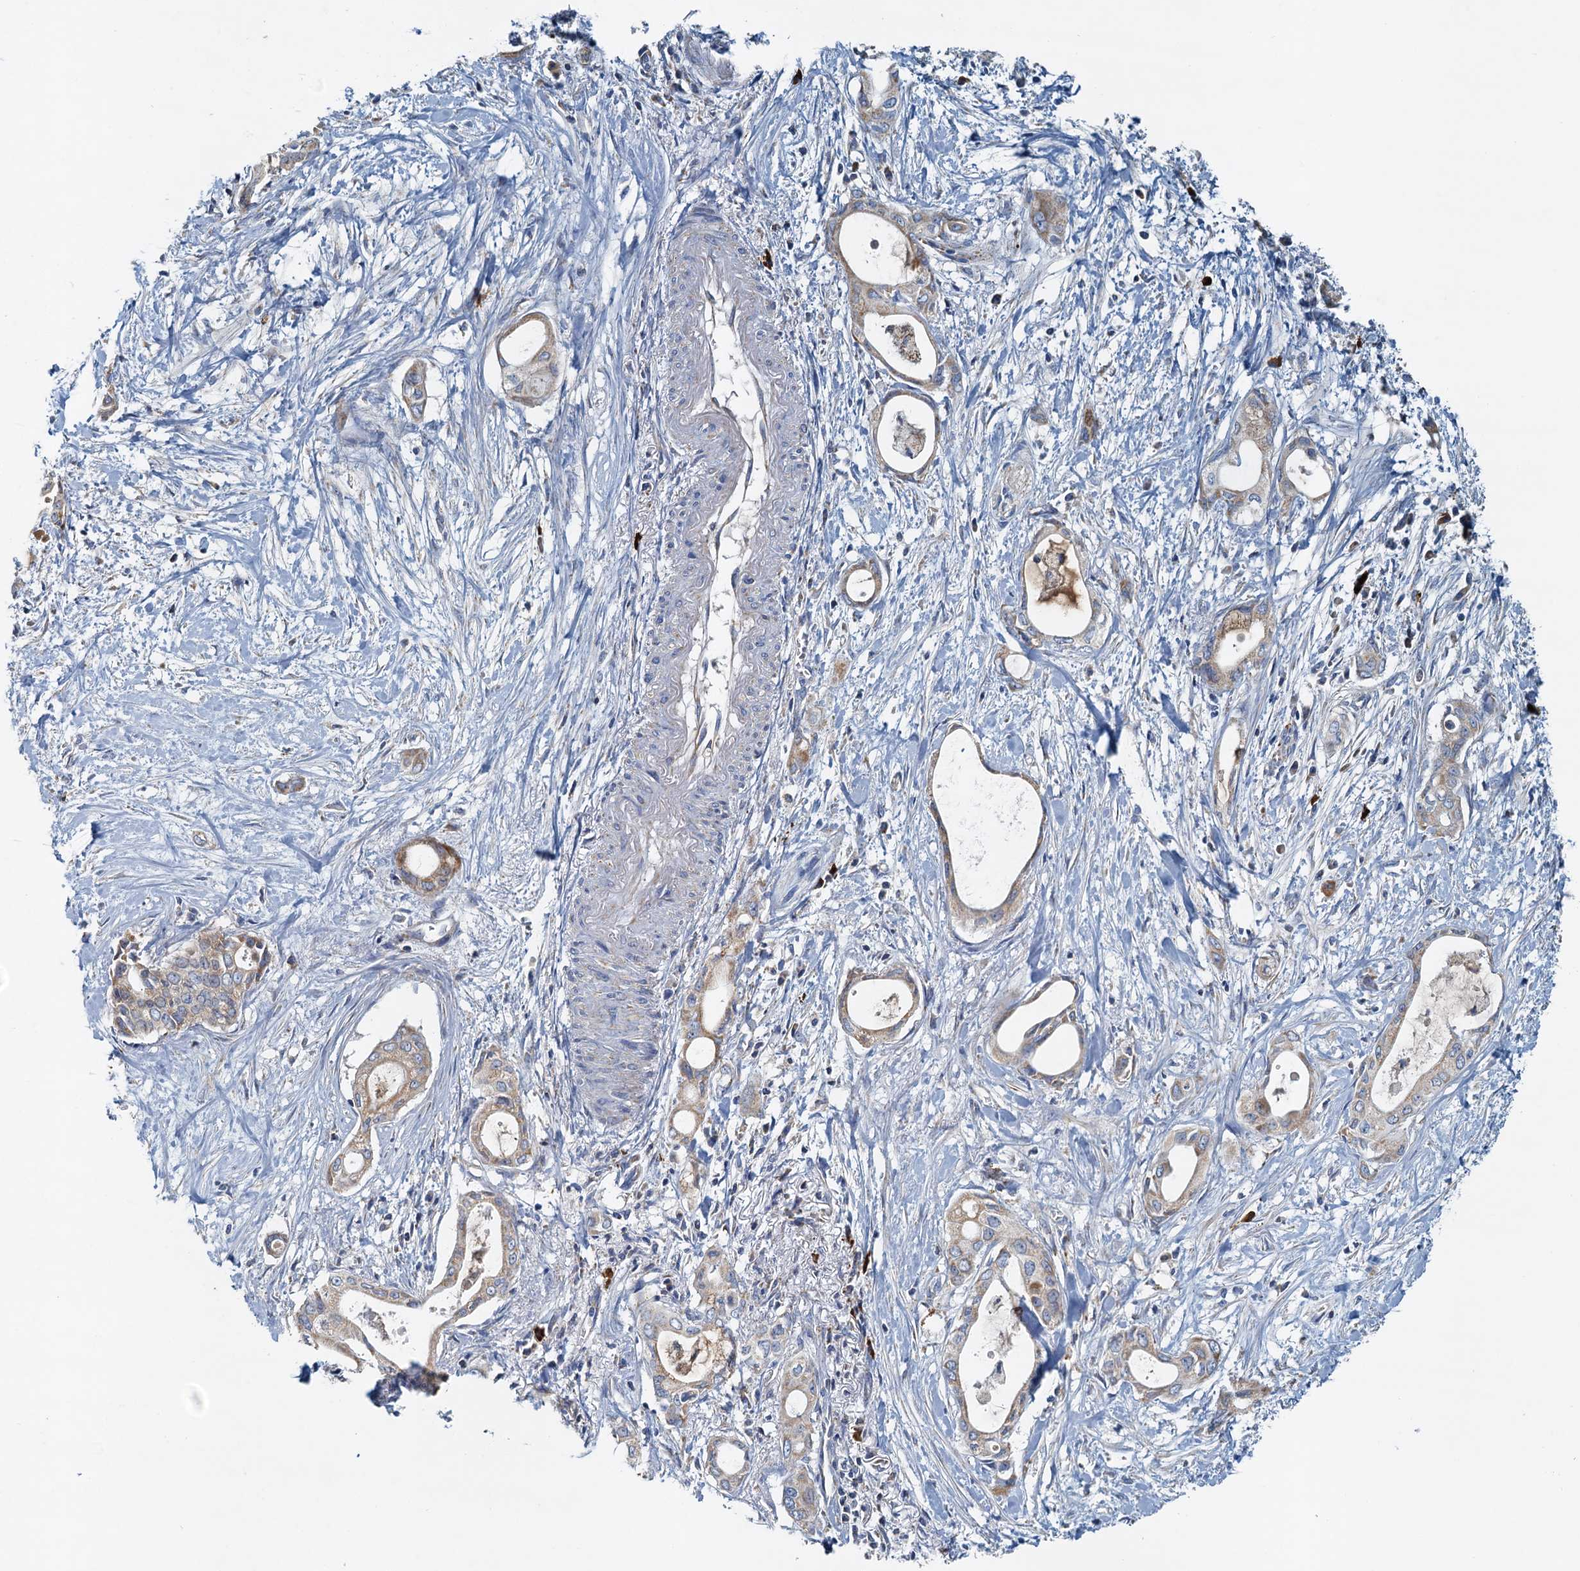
{"staining": {"intensity": "weak", "quantity": ">75%", "location": "cytoplasmic/membranous"}, "tissue": "pancreatic cancer", "cell_type": "Tumor cells", "image_type": "cancer", "snomed": [{"axis": "morphology", "description": "Adenocarcinoma, NOS"}, {"axis": "topography", "description": "Pancreas"}], "caption": "Immunohistochemical staining of human pancreatic adenocarcinoma displays low levels of weak cytoplasmic/membranous protein staining in about >75% of tumor cells.", "gene": "POC1A", "patient": {"sex": "male", "age": 72}}